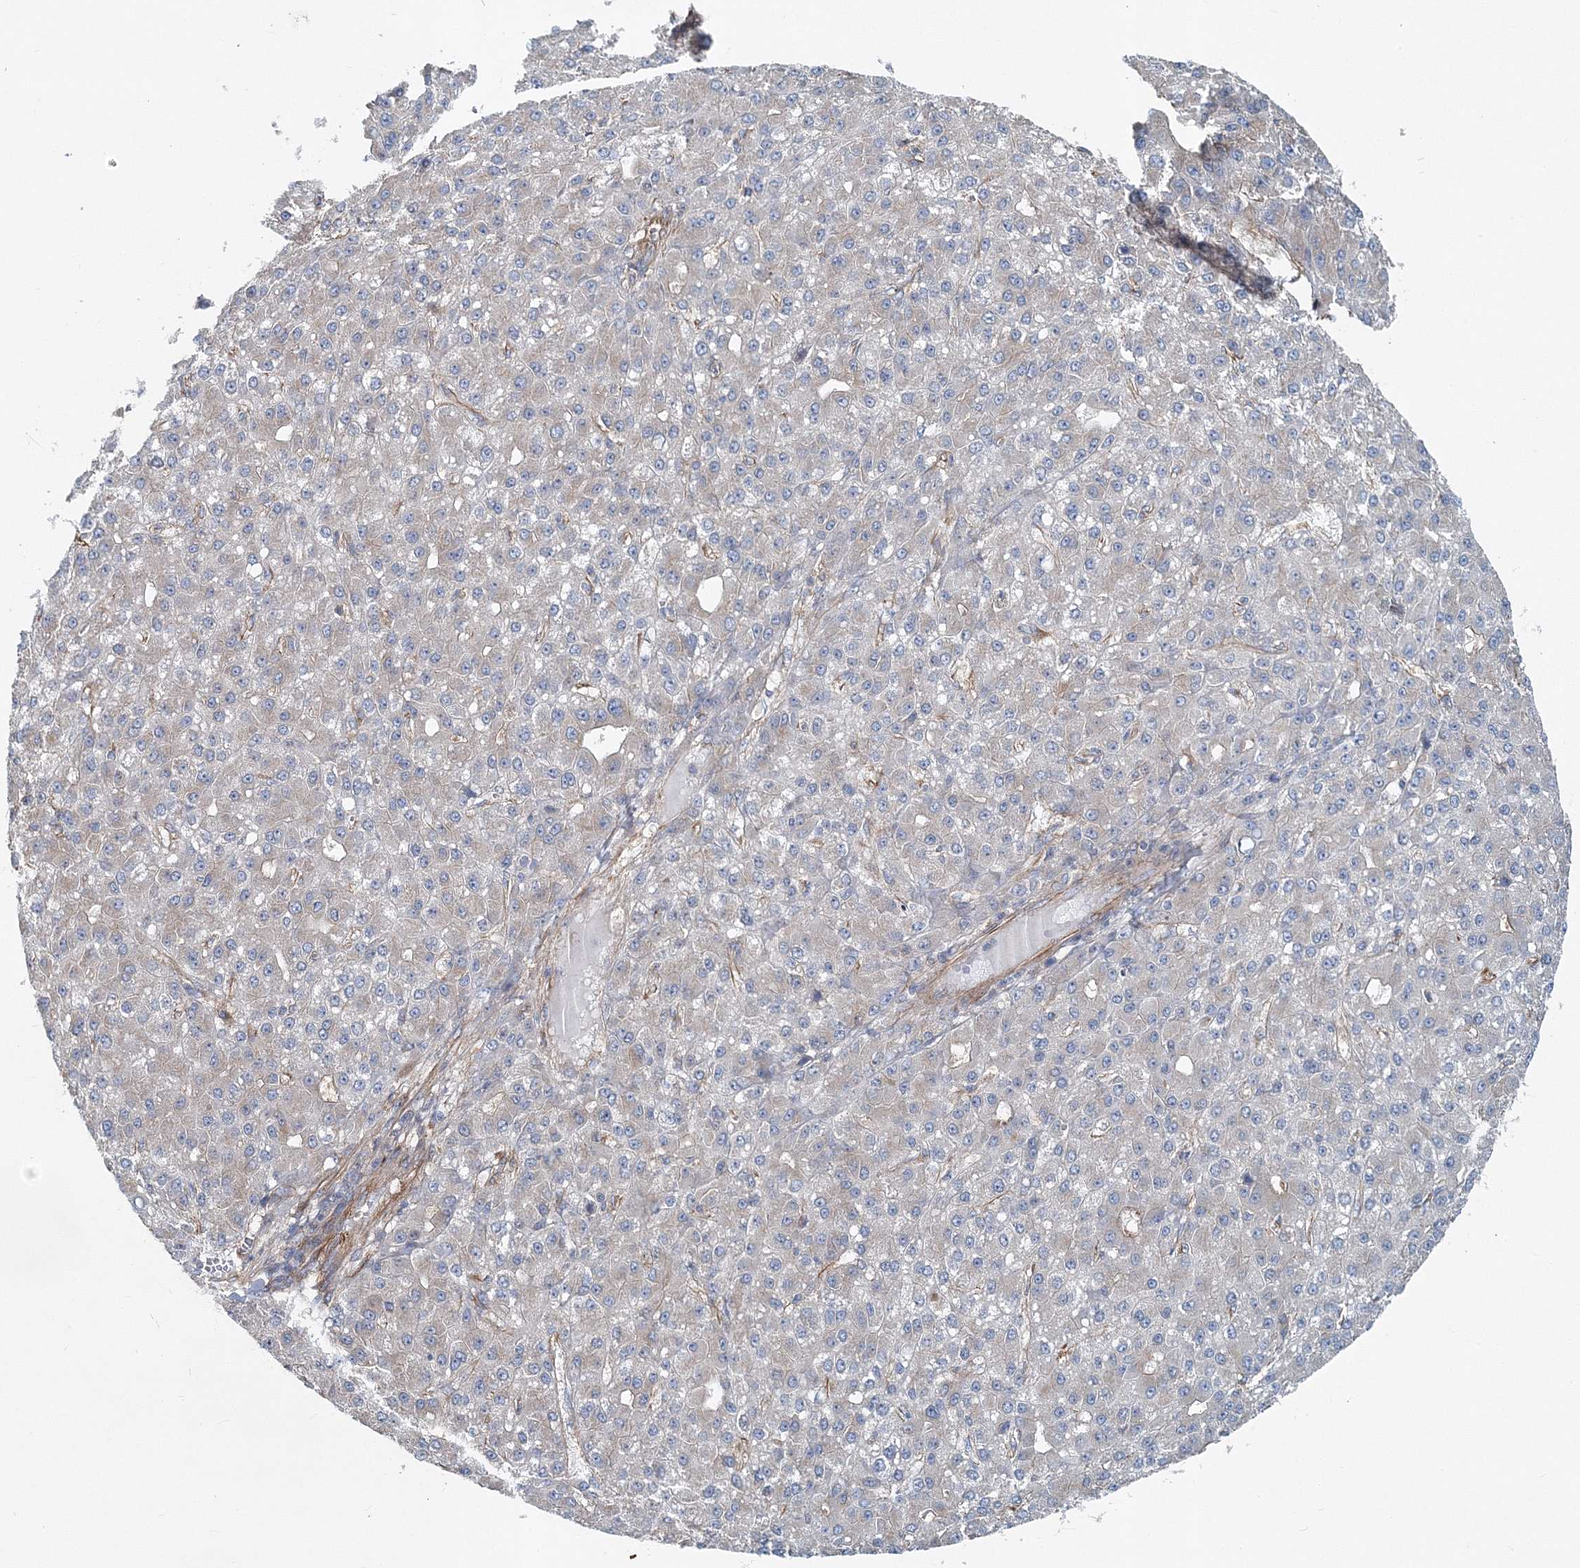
{"staining": {"intensity": "weak", "quantity": "<25%", "location": "cytoplasmic/membranous"}, "tissue": "liver cancer", "cell_type": "Tumor cells", "image_type": "cancer", "snomed": [{"axis": "morphology", "description": "Carcinoma, Hepatocellular, NOS"}, {"axis": "topography", "description": "Liver"}], "caption": "Tumor cells are negative for protein expression in human hepatocellular carcinoma (liver).", "gene": "MPHOSPH9", "patient": {"sex": "male", "age": 67}}